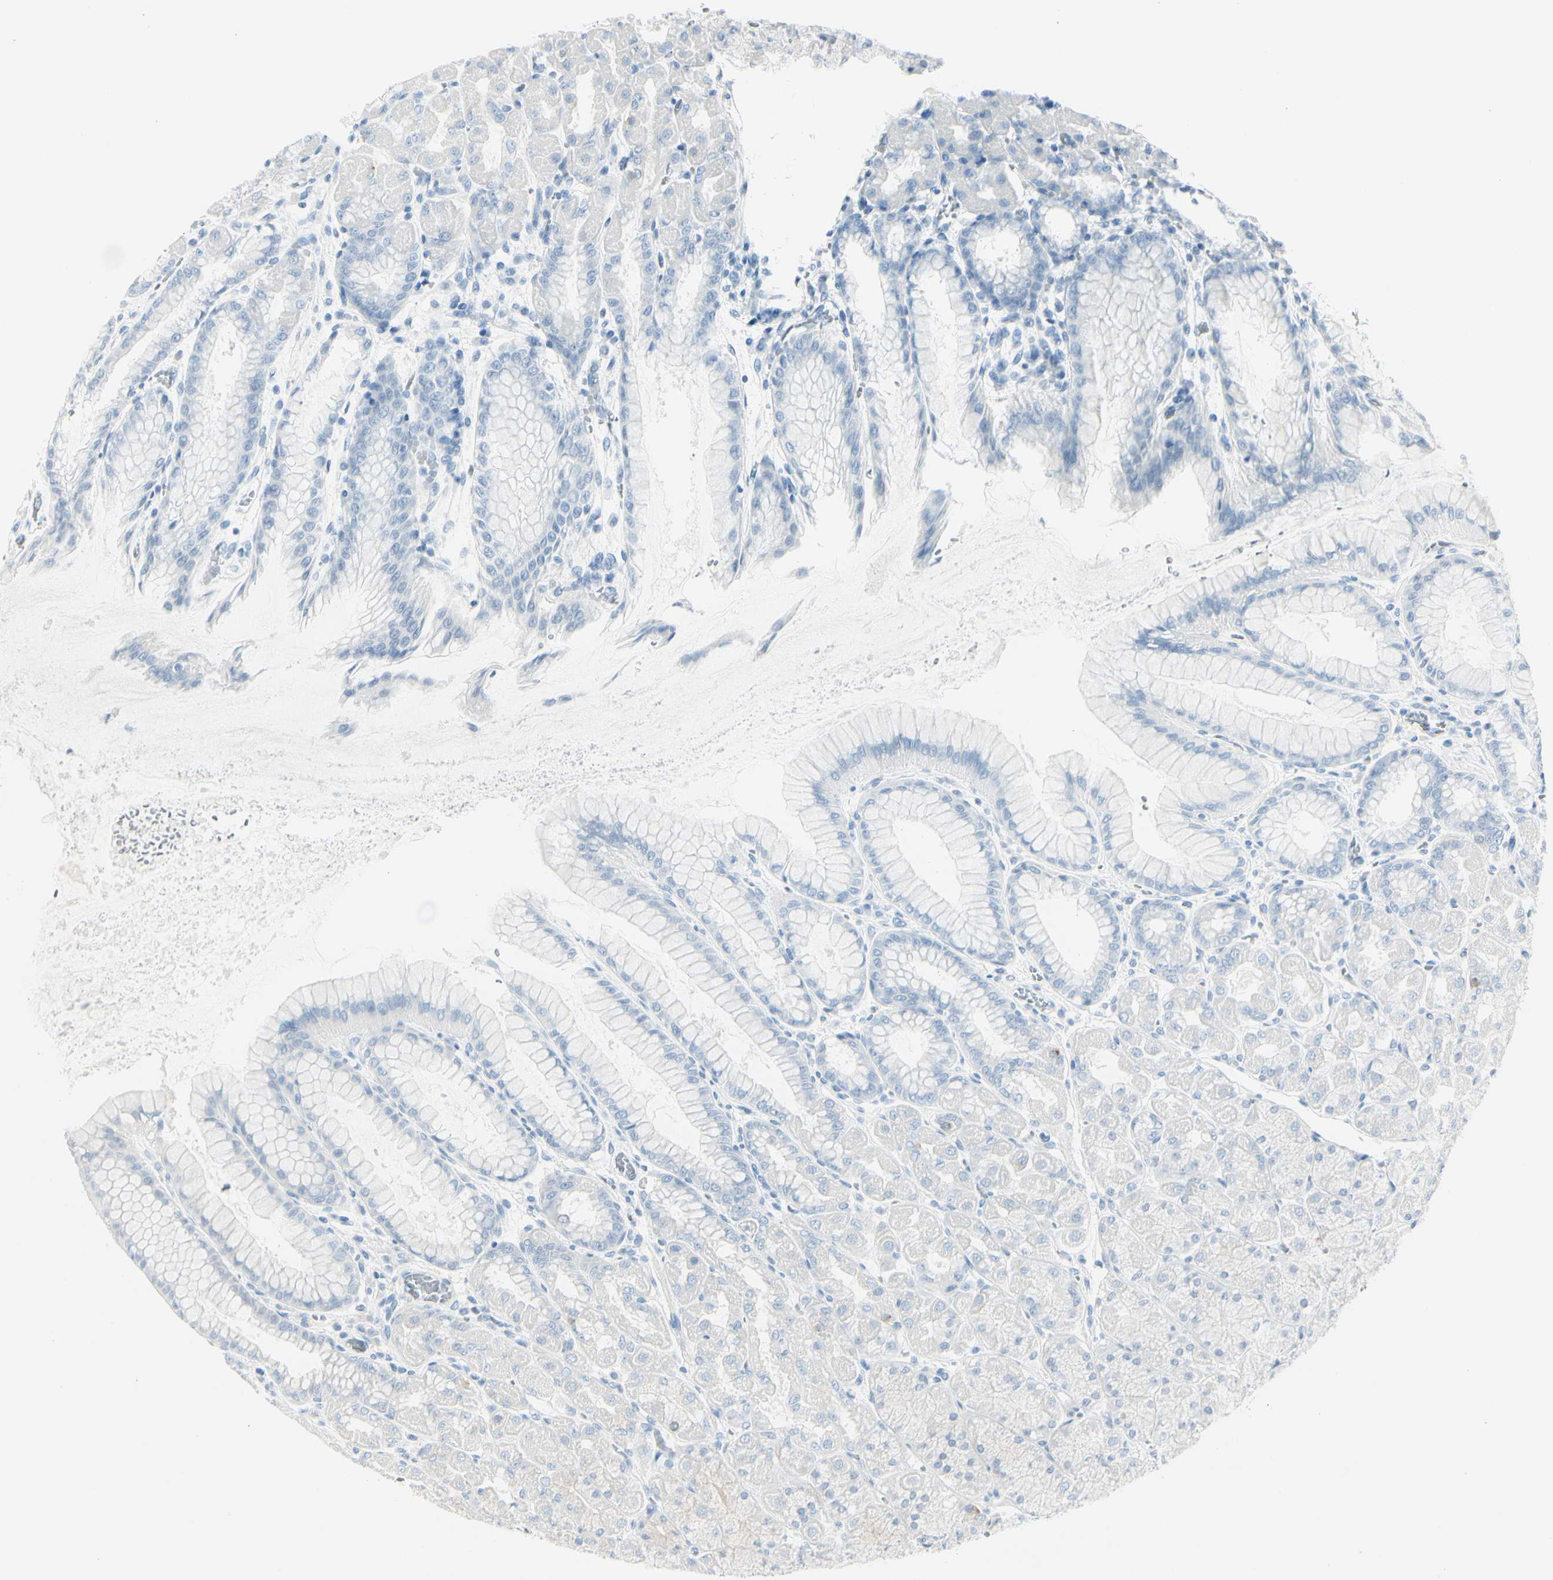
{"staining": {"intensity": "negative", "quantity": "none", "location": "none"}, "tissue": "stomach", "cell_type": "Glandular cells", "image_type": "normal", "snomed": [{"axis": "morphology", "description": "Normal tissue, NOS"}, {"axis": "topography", "description": "Stomach, upper"}], "caption": "The photomicrograph shows no staining of glandular cells in benign stomach.", "gene": "CDHR5", "patient": {"sex": "female", "age": 56}}